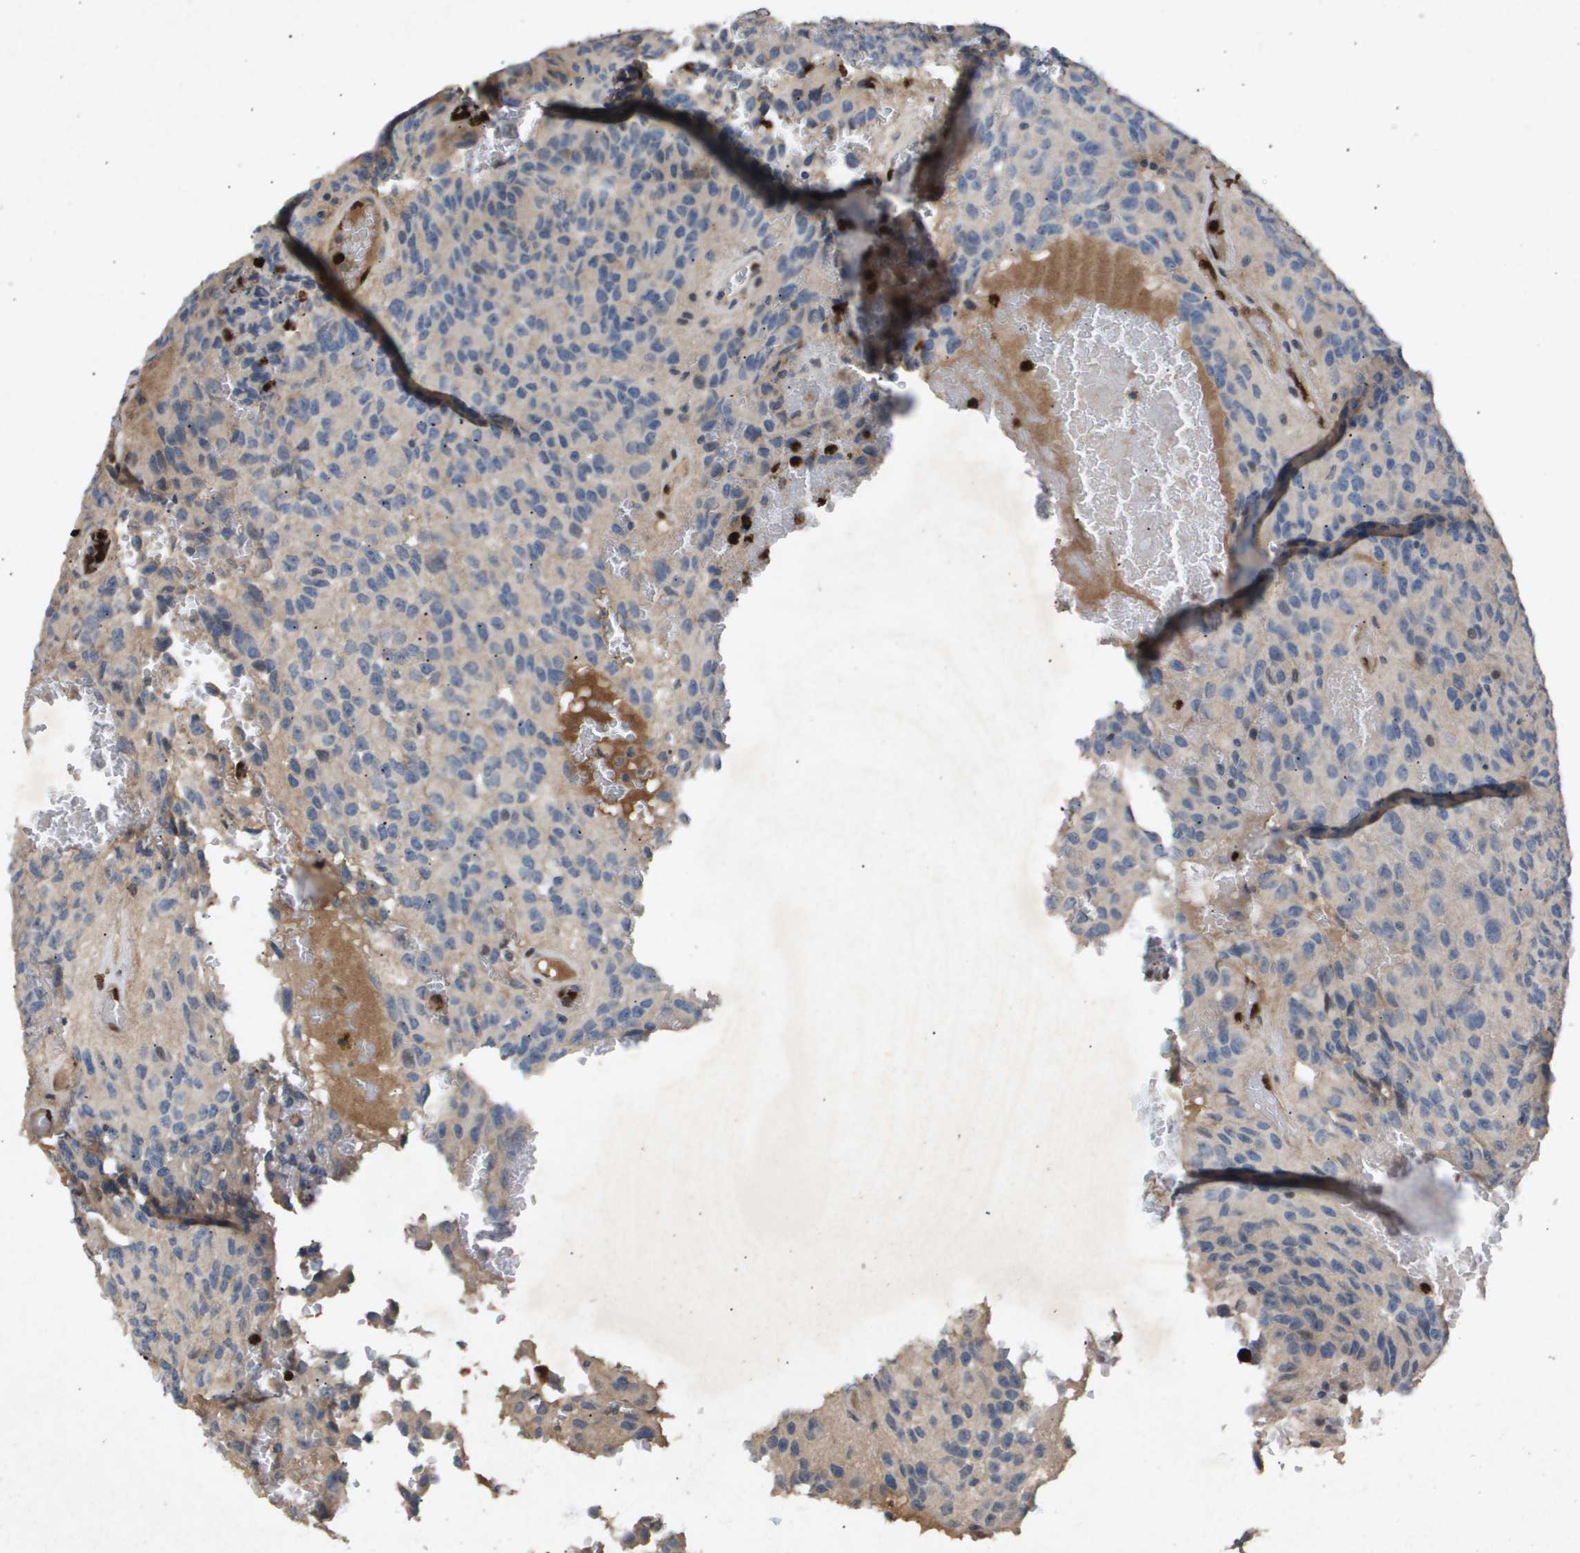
{"staining": {"intensity": "weak", "quantity": "<25%", "location": "cytoplasmic/membranous"}, "tissue": "glioma", "cell_type": "Tumor cells", "image_type": "cancer", "snomed": [{"axis": "morphology", "description": "Glioma, malignant, High grade"}, {"axis": "topography", "description": "Brain"}], "caption": "The immunohistochemistry (IHC) photomicrograph has no significant expression in tumor cells of high-grade glioma (malignant) tissue.", "gene": "ERG", "patient": {"sex": "male", "age": 32}}